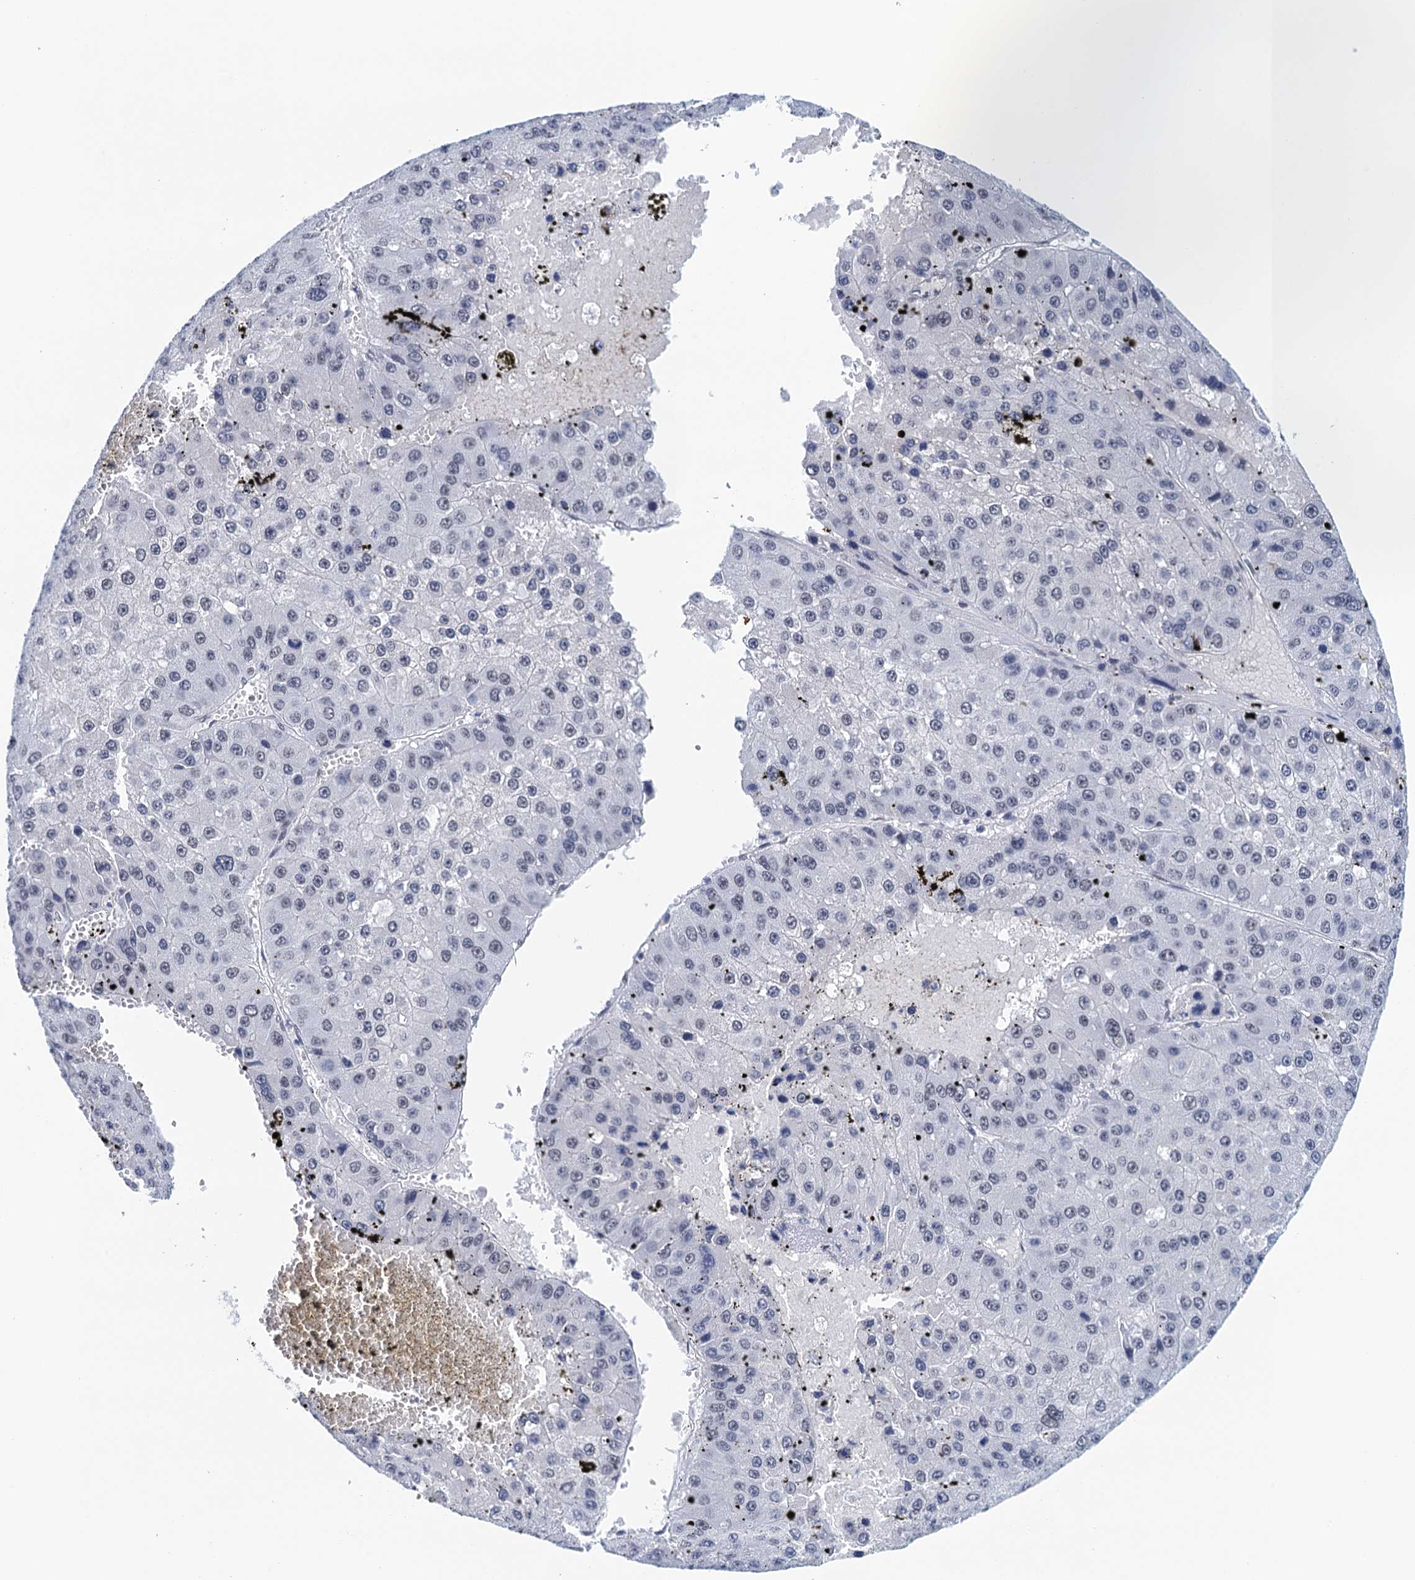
{"staining": {"intensity": "negative", "quantity": "none", "location": "none"}, "tissue": "liver cancer", "cell_type": "Tumor cells", "image_type": "cancer", "snomed": [{"axis": "morphology", "description": "Carcinoma, Hepatocellular, NOS"}, {"axis": "topography", "description": "Liver"}], "caption": "High power microscopy histopathology image of an IHC photomicrograph of liver cancer (hepatocellular carcinoma), revealing no significant positivity in tumor cells.", "gene": "EPS8L1", "patient": {"sex": "female", "age": 73}}